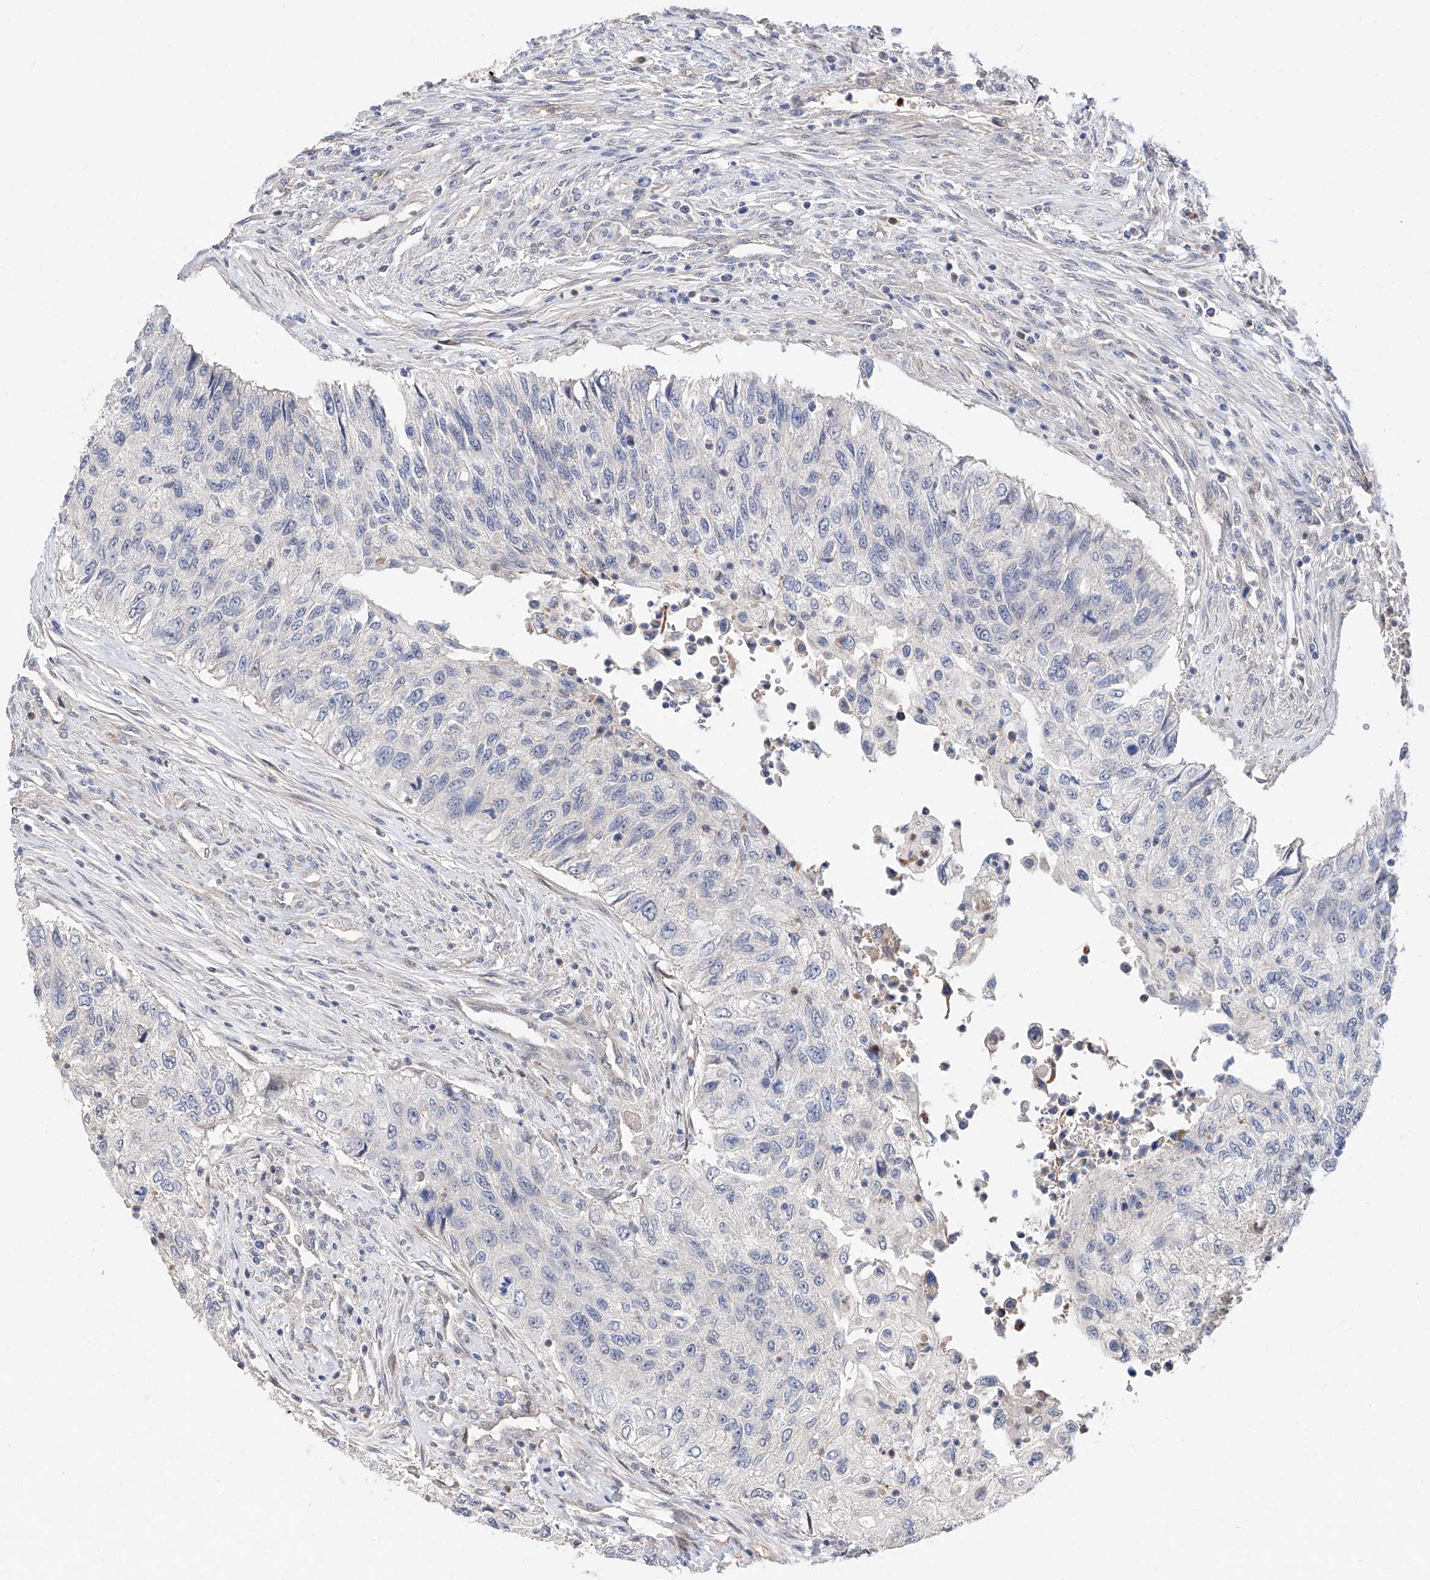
{"staining": {"intensity": "negative", "quantity": "none", "location": "none"}, "tissue": "urothelial cancer", "cell_type": "Tumor cells", "image_type": "cancer", "snomed": [{"axis": "morphology", "description": "Urothelial carcinoma, High grade"}, {"axis": "topography", "description": "Urinary bladder"}], "caption": "Immunohistochemical staining of human urothelial cancer shows no significant positivity in tumor cells.", "gene": "FUCA2", "patient": {"sex": "female", "age": 60}}